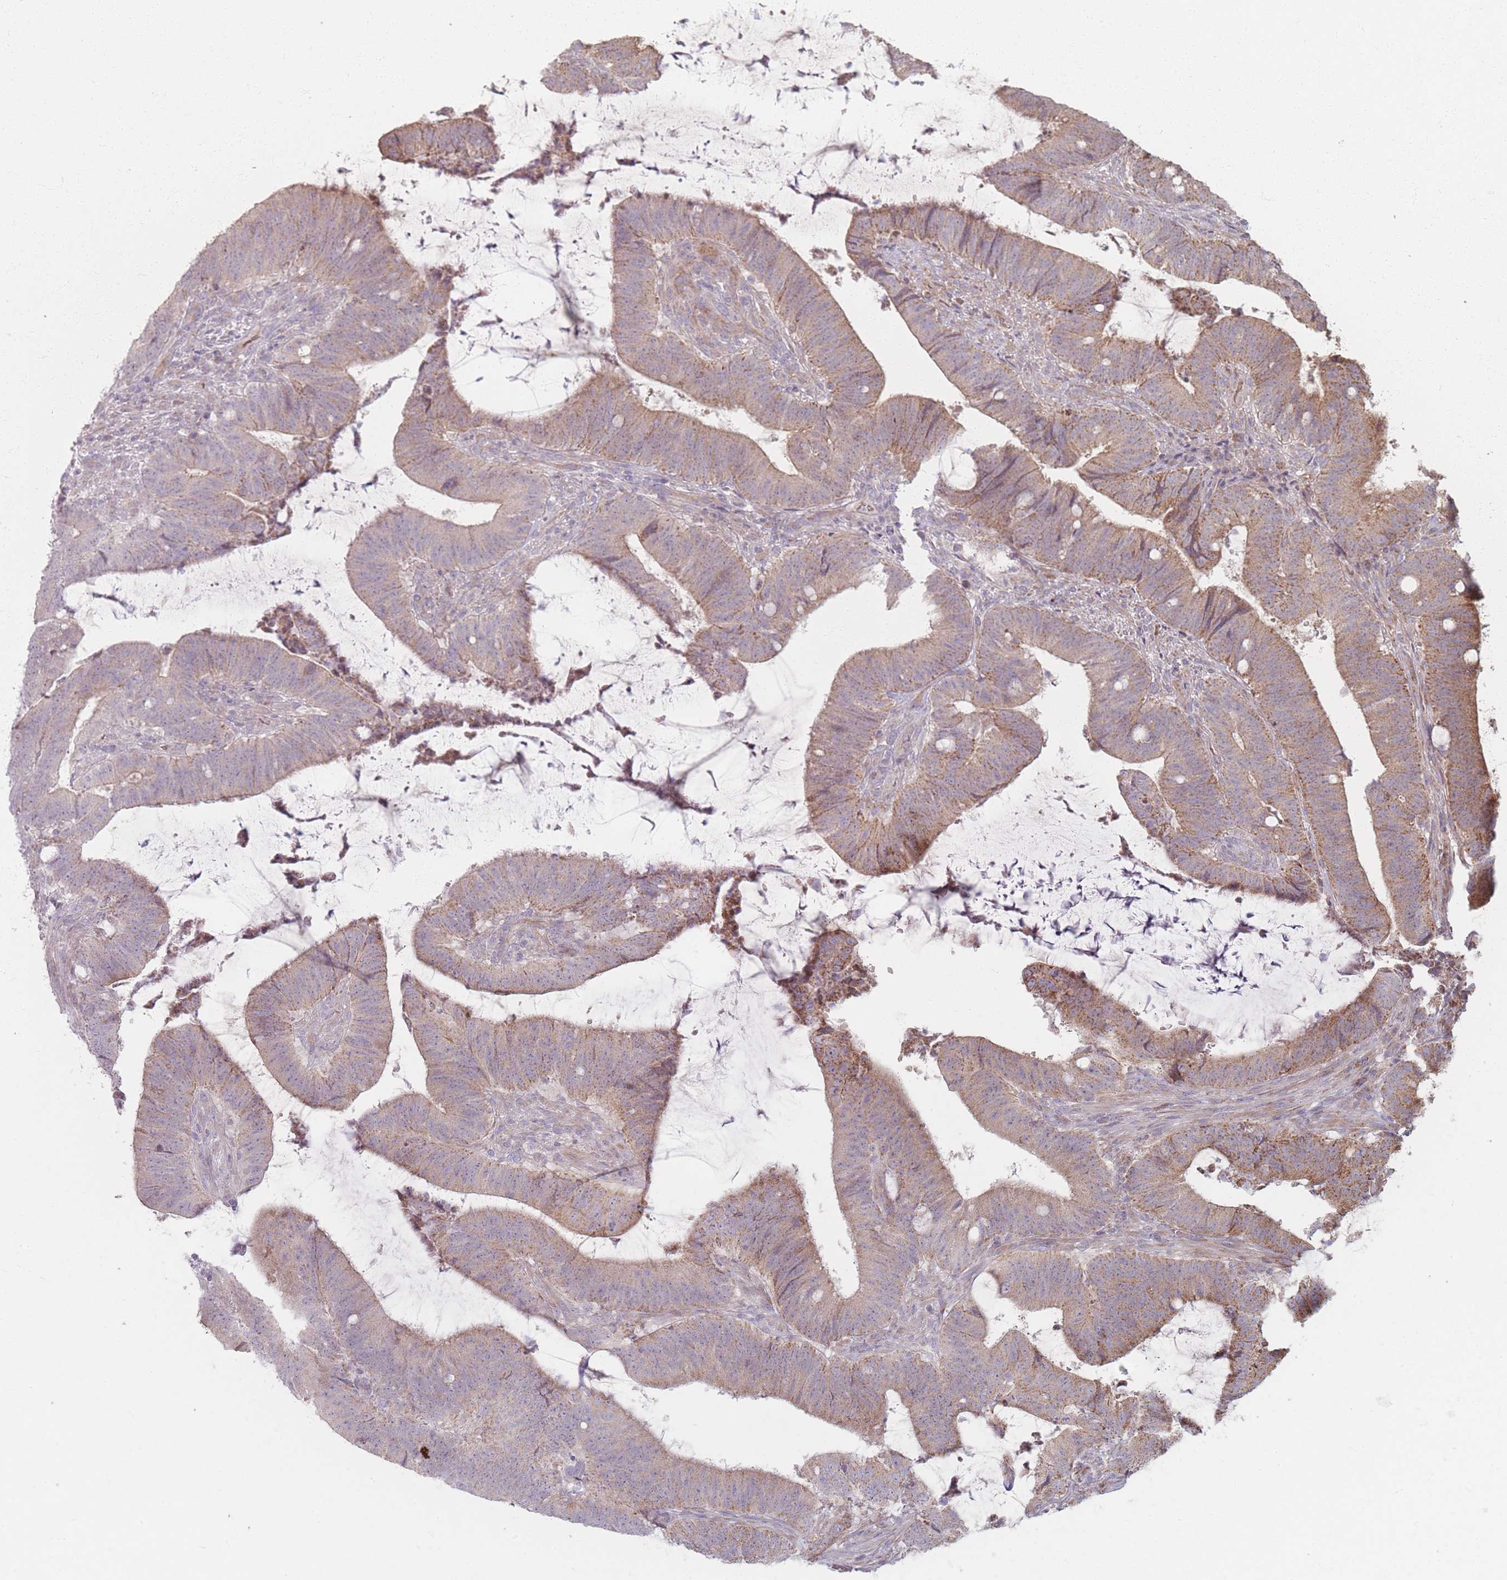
{"staining": {"intensity": "moderate", "quantity": ">75%", "location": "cytoplasmic/membranous"}, "tissue": "colorectal cancer", "cell_type": "Tumor cells", "image_type": "cancer", "snomed": [{"axis": "morphology", "description": "Adenocarcinoma, NOS"}, {"axis": "topography", "description": "Colon"}], "caption": "Immunohistochemistry staining of colorectal cancer, which reveals medium levels of moderate cytoplasmic/membranous positivity in approximately >75% of tumor cells indicating moderate cytoplasmic/membranous protein staining. The staining was performed using DAB (3,3'-diaminobenzidine) (brown) for protein detection and nuclei were counterstained in hematoxylin (blue).", "gene": "ESRP2", "patient": {"sex": "female", "age": 43}}